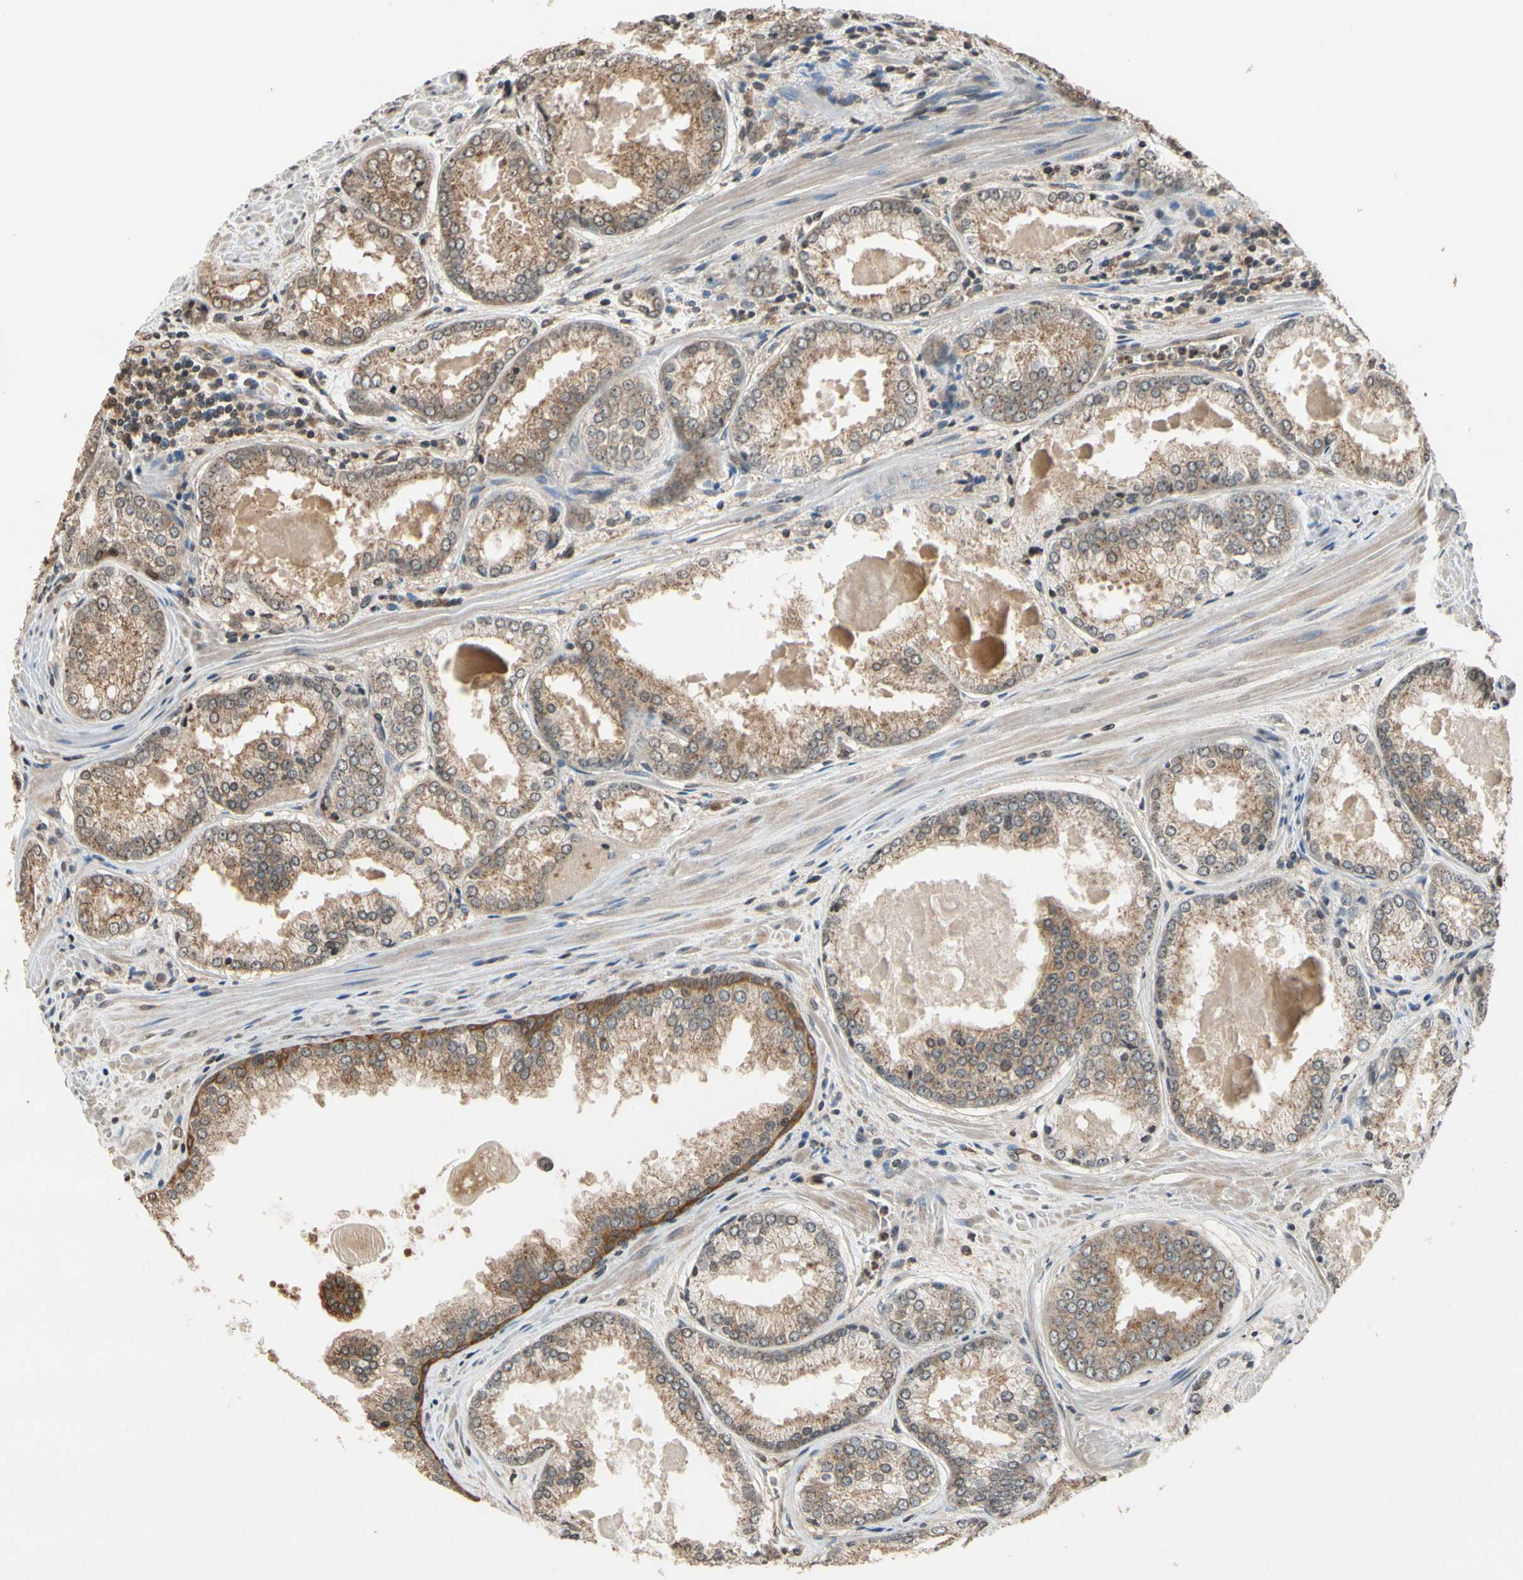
{"staining": {"intensity": "moderate", "quantity": ">75%", "location": "cytoplasmic/membranous"}, "tissue": "prostate cancer", "cell_type": "Tumor cells", "image_type": "cancer", "snomed": [{"axis": "morphology", "description": "Adenocarcinoma, Low grade"}, {"axis": "topography", "description": "Prostate"}], "caption": "This image reveals immunohistochemistry (IHC) staining of prostate adenocarcinoma (low-grade), with medium moderate cytoplasmic/membranous staining in approximately >75% of tumor cells.", "gene": "GCLC", "patient": {"sex": "male", "age": 64}}